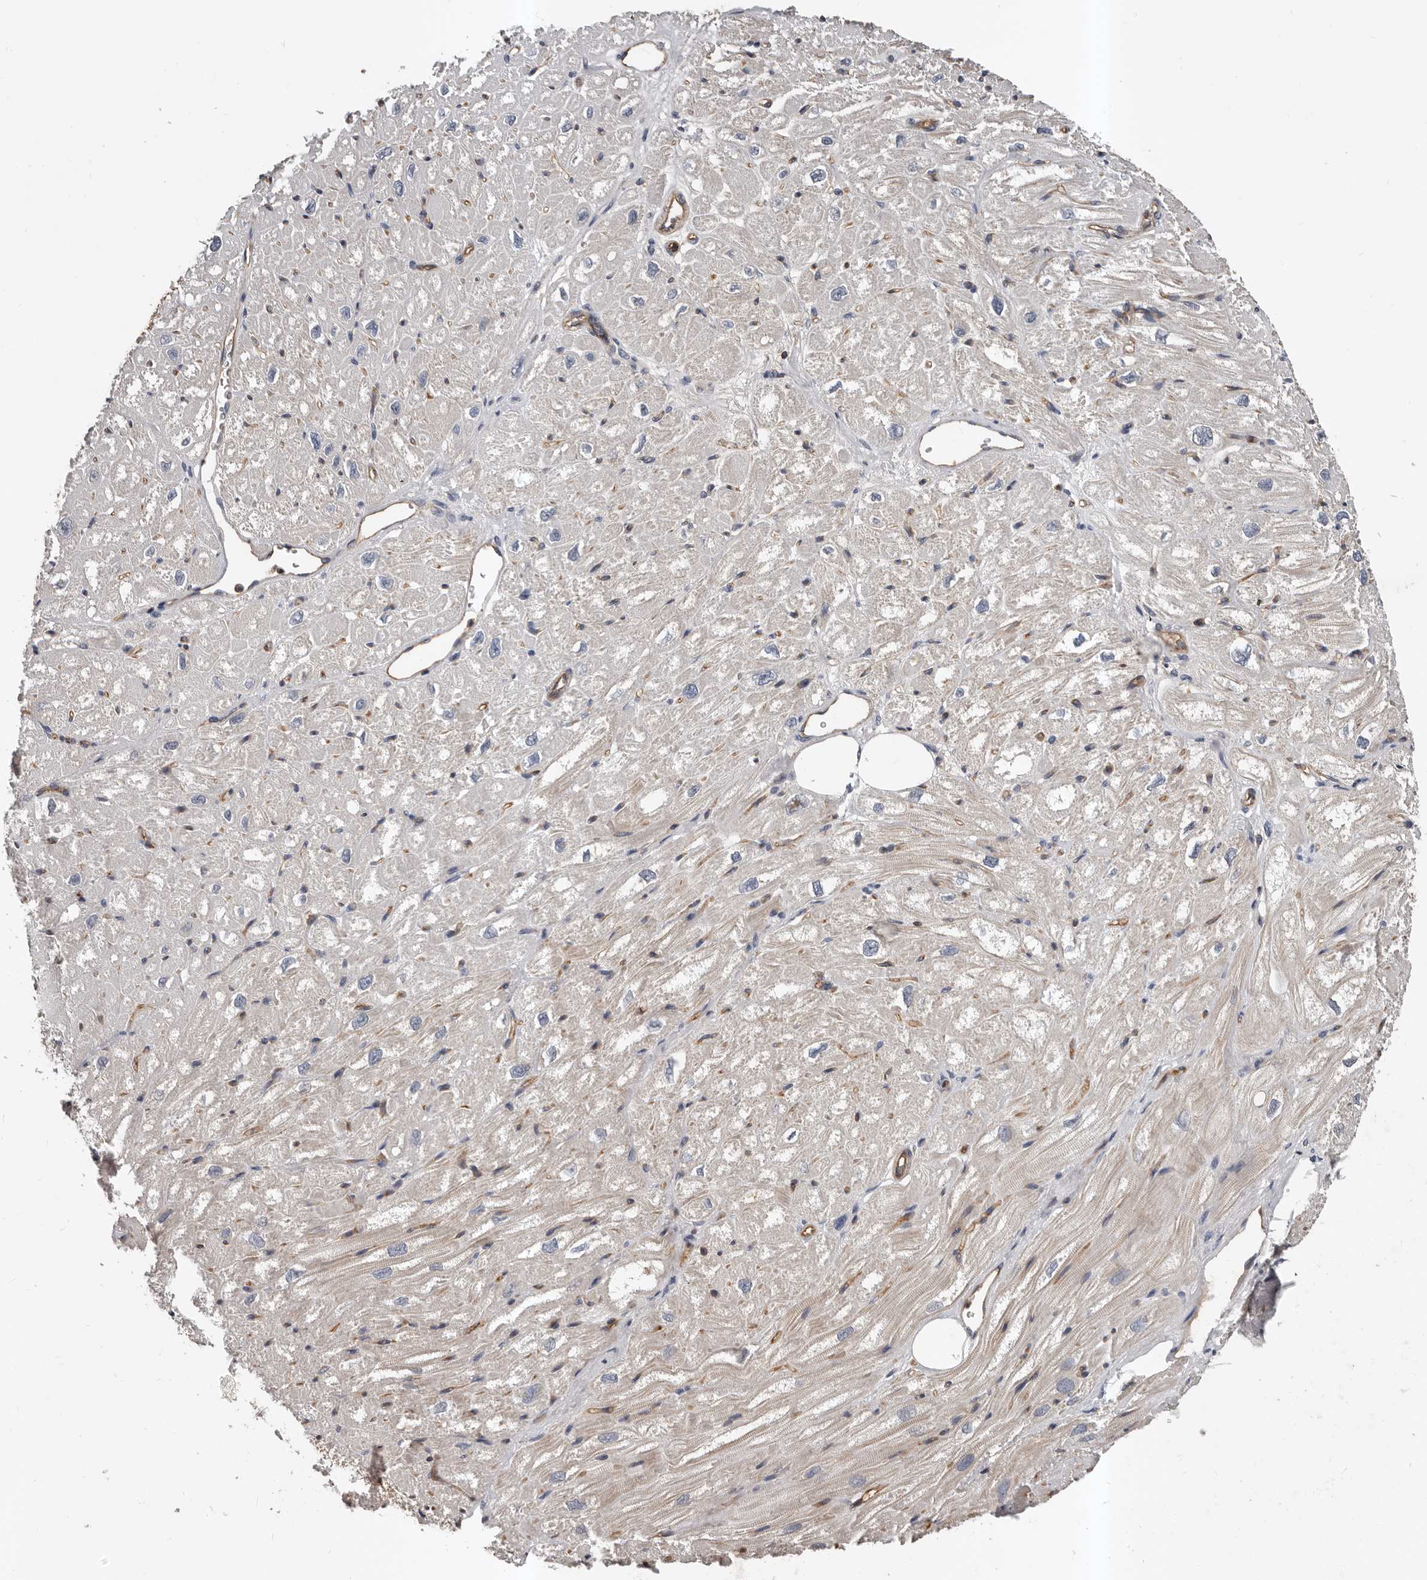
{"staining": {"intensity": "negative", "quantity": "none", "location": "none"}, "tissue": "heart muscle", "cell_type": "Cardiomyocytes", "image_type": "normal", "snomed": [{"axis": "morphology", "description": "Normal tissue, NOS"}, {"axis": "topography", "description": "Heart"}], "caption": "Cardiomyocytes show no significant protein positivity in benign heart muscle.", "gene": "PNRC2", "patient": {"sex": "male", "age": 50}}